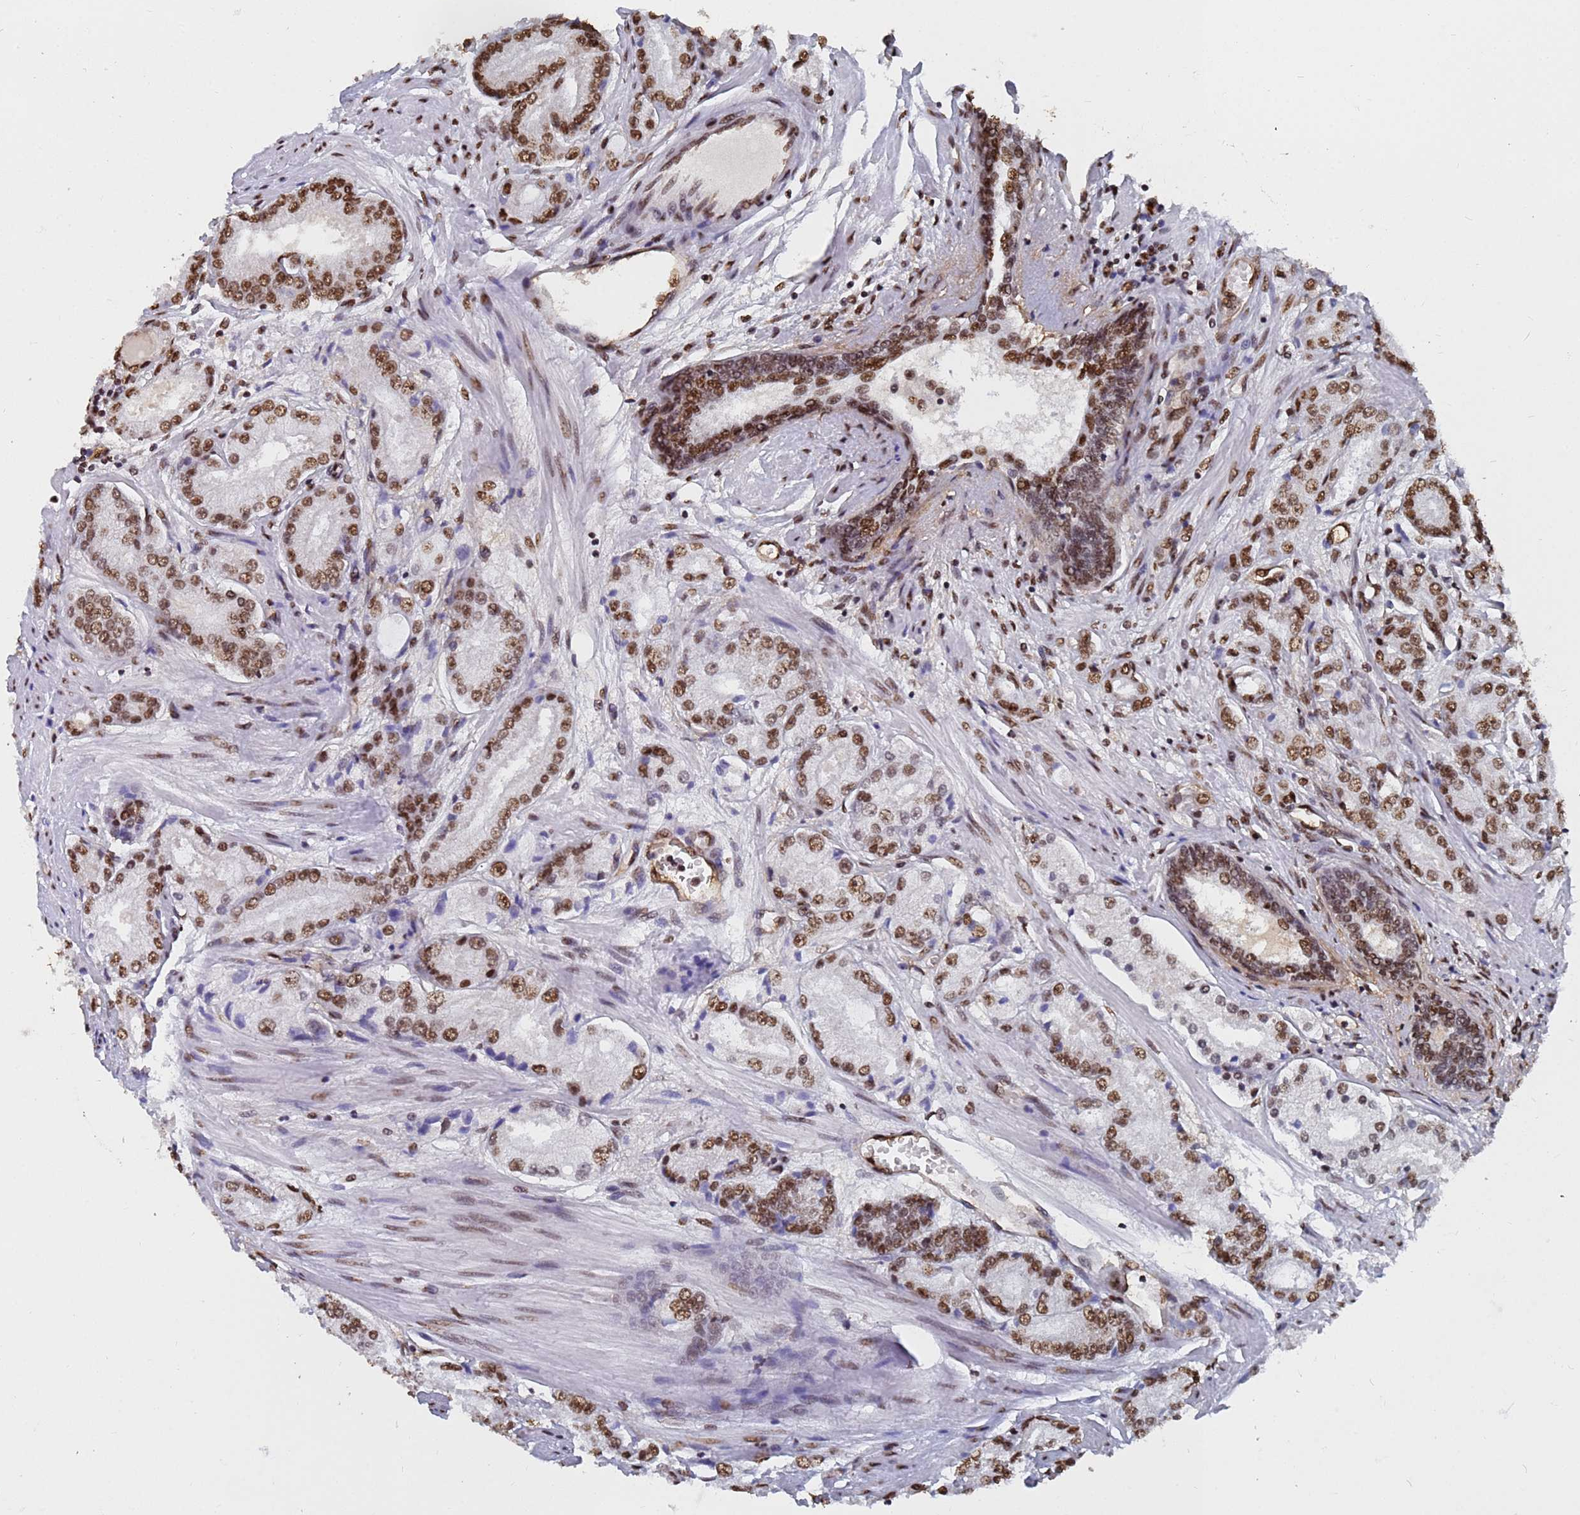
{"staining": {"intensity": "moderate", "quantity": ">75%", "location": "nuclear"}, "tissue": "prostate cancer", "cell_type": "Tumor cells", "image_type": "cancer", "snomed": [{"axis": "morphology", "description": "Adenocarcinoma, High grade"}, {"axis": "topography", "description": "Prostate"}], "caption": "Protein analysis of prostate adenocarcinoma (high-grade) tissue exhibits moderate nuclear staining in approximately >75% of tumor cells.", "gene": "RAVER2", "patient": {"sex": "male", "age": 59}}